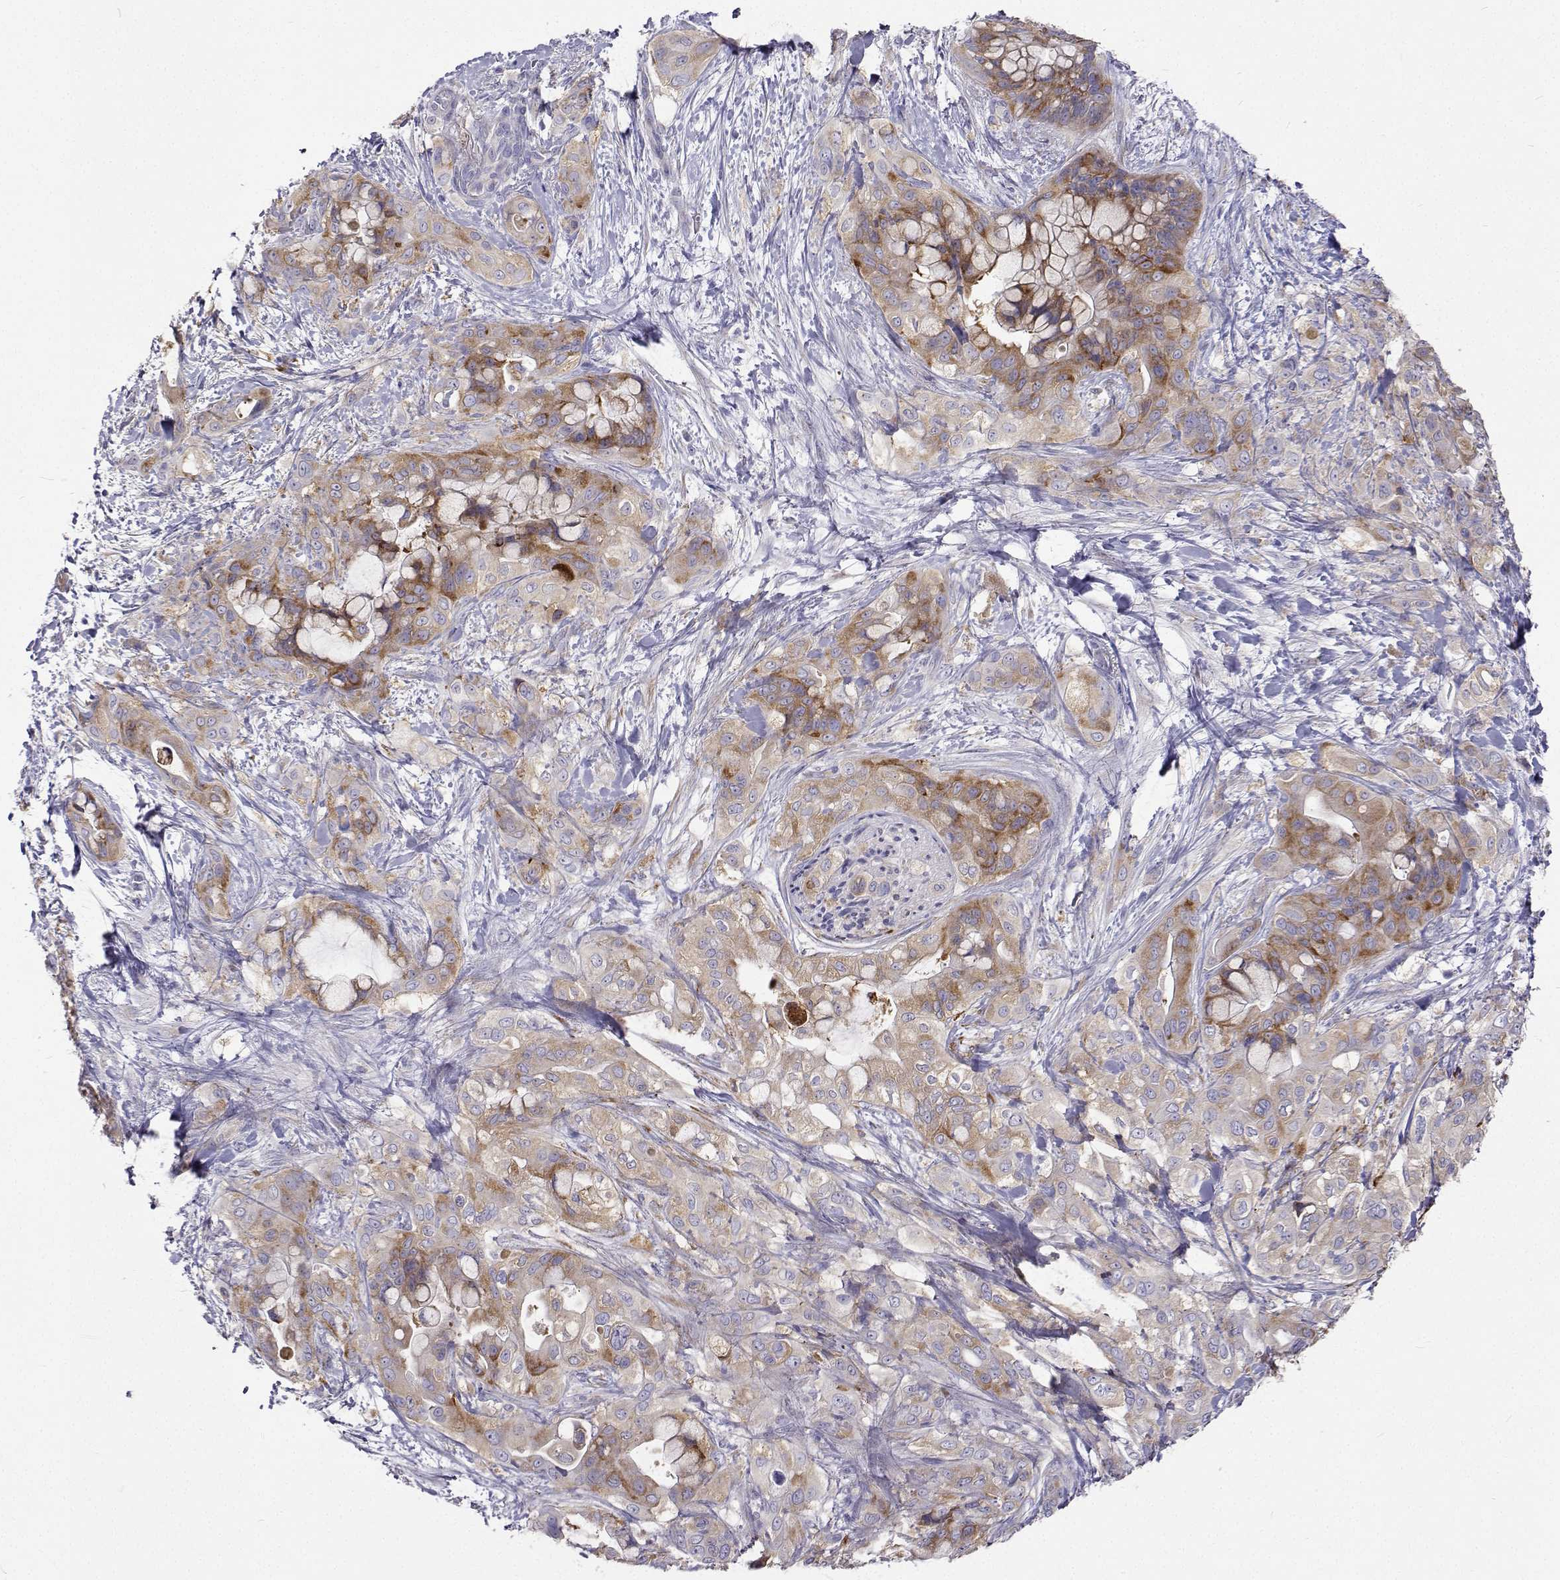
{"staining": {"intensity": "moderate", "quantity": "25%-75%", "location": "cytoplasmic/membranous"}, "tissue": "pancreatic cancer", "cell_type": "Tumor cells", "image_type": "cancer", "snomed": [{"axis": "morphology", "description": "Adenocarcinoma, NOS"}, {"axis": "topography", "description": "Pancreas"}], "caption": "A brown stain shows moderate cytoplasmic/membranous staining of a protein in pancreatic adenocarcinoma tumor cells. Using DAB (brown) and hematoxylin (blue) stains, captured at high magnification using brightfield microscopy.", "gene": "LHFPL7", "patient": {"sex": "male", "age": 71}}